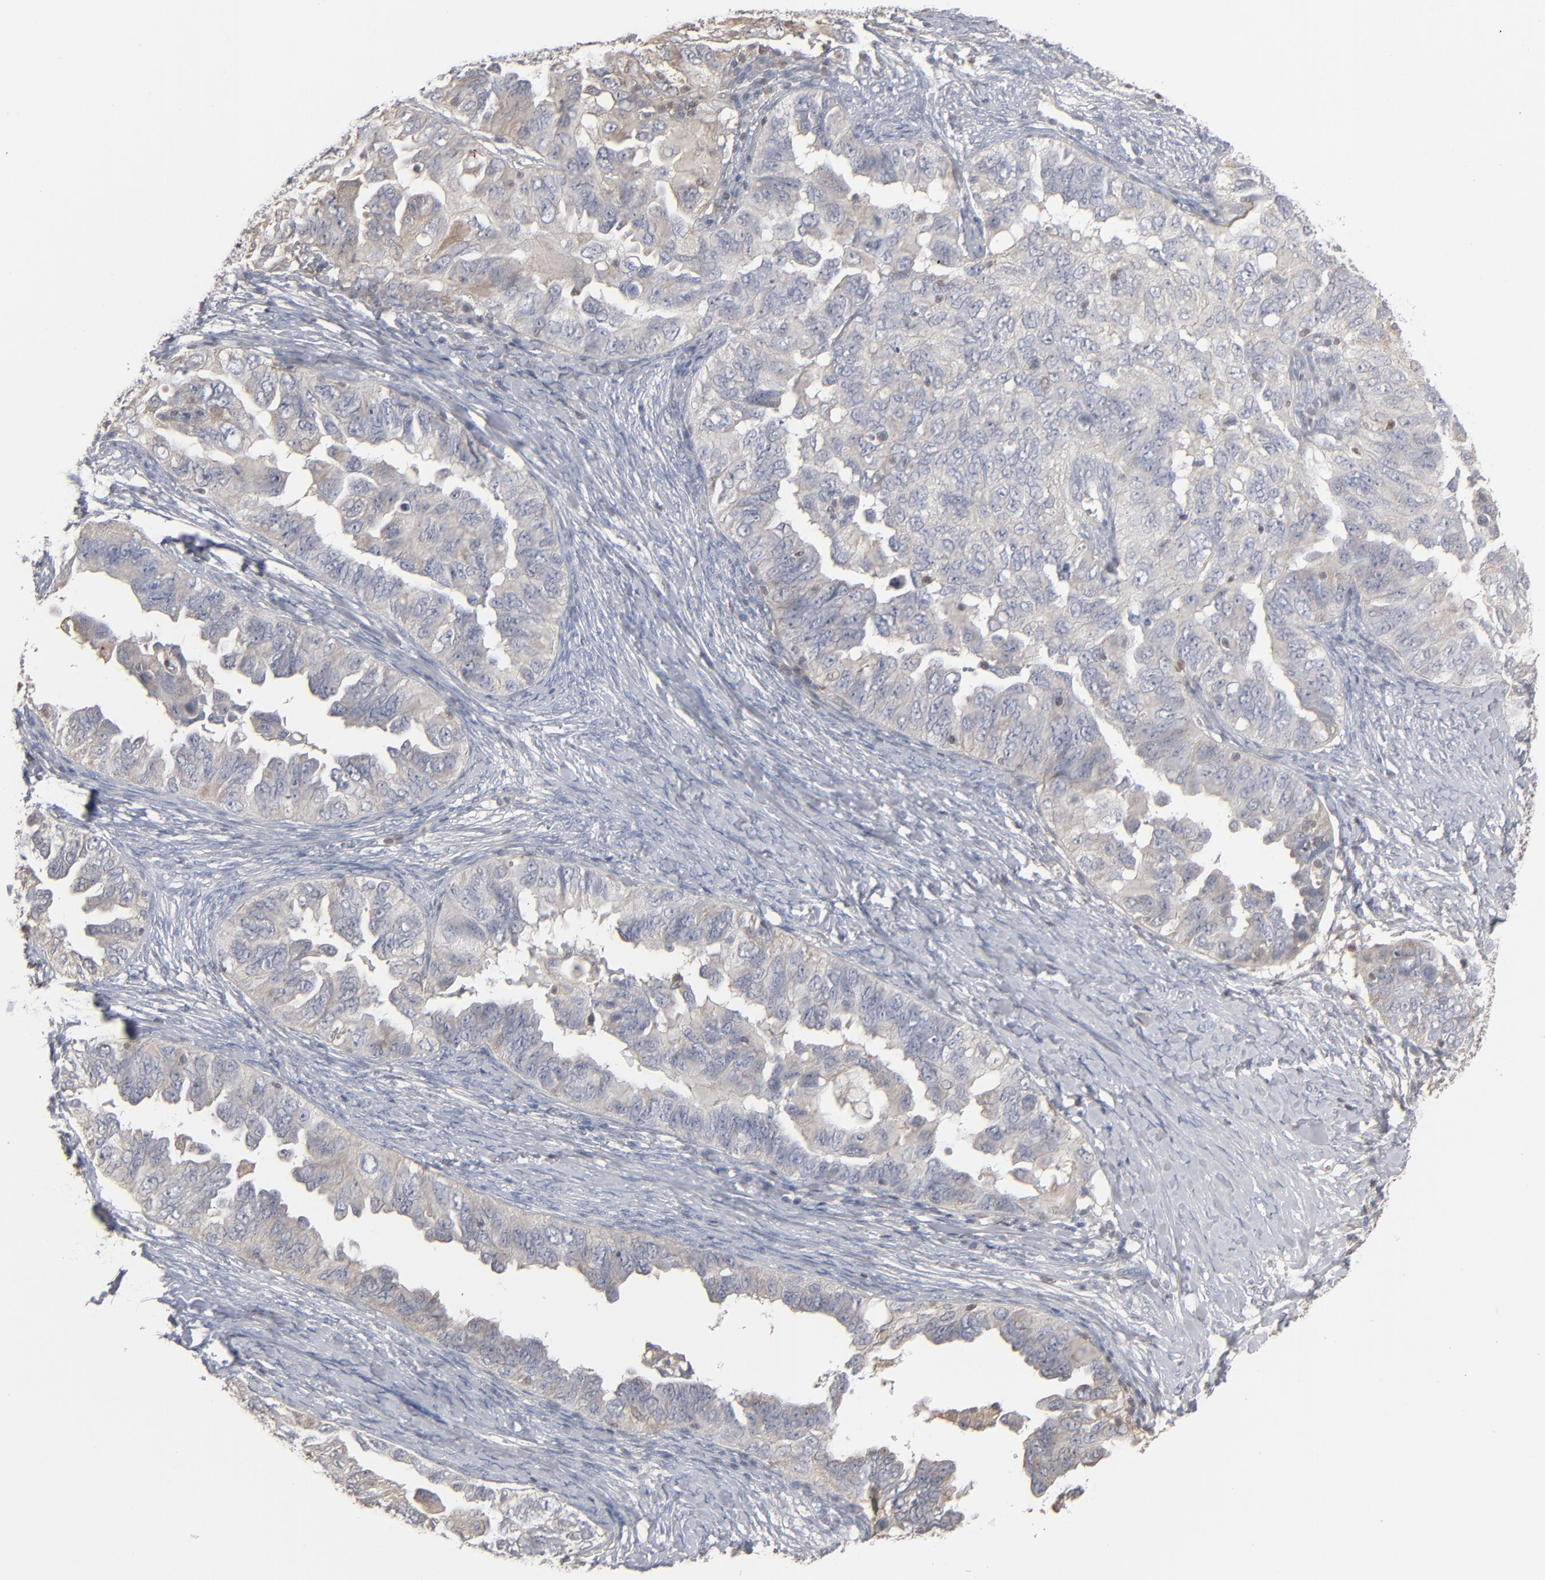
{"staining": {"intensity": "negative", "quantity": "none", "location": "none"}, "tissue": "ovarian cancer", "cell_type": "Tumor cells", "image_type": "cancer", "snomed": [{"axis": "morphology", "description": "Cystadenocarcinoma, serous, NOS"}, {"axis": "topography", "description": "Ovary"}], "caption": "Histopathology image shows no protein expression in tumor cells of ovarian cancer tissue.", "gene": "STAT4", "patient": {"sex": "female", "age": 82}}